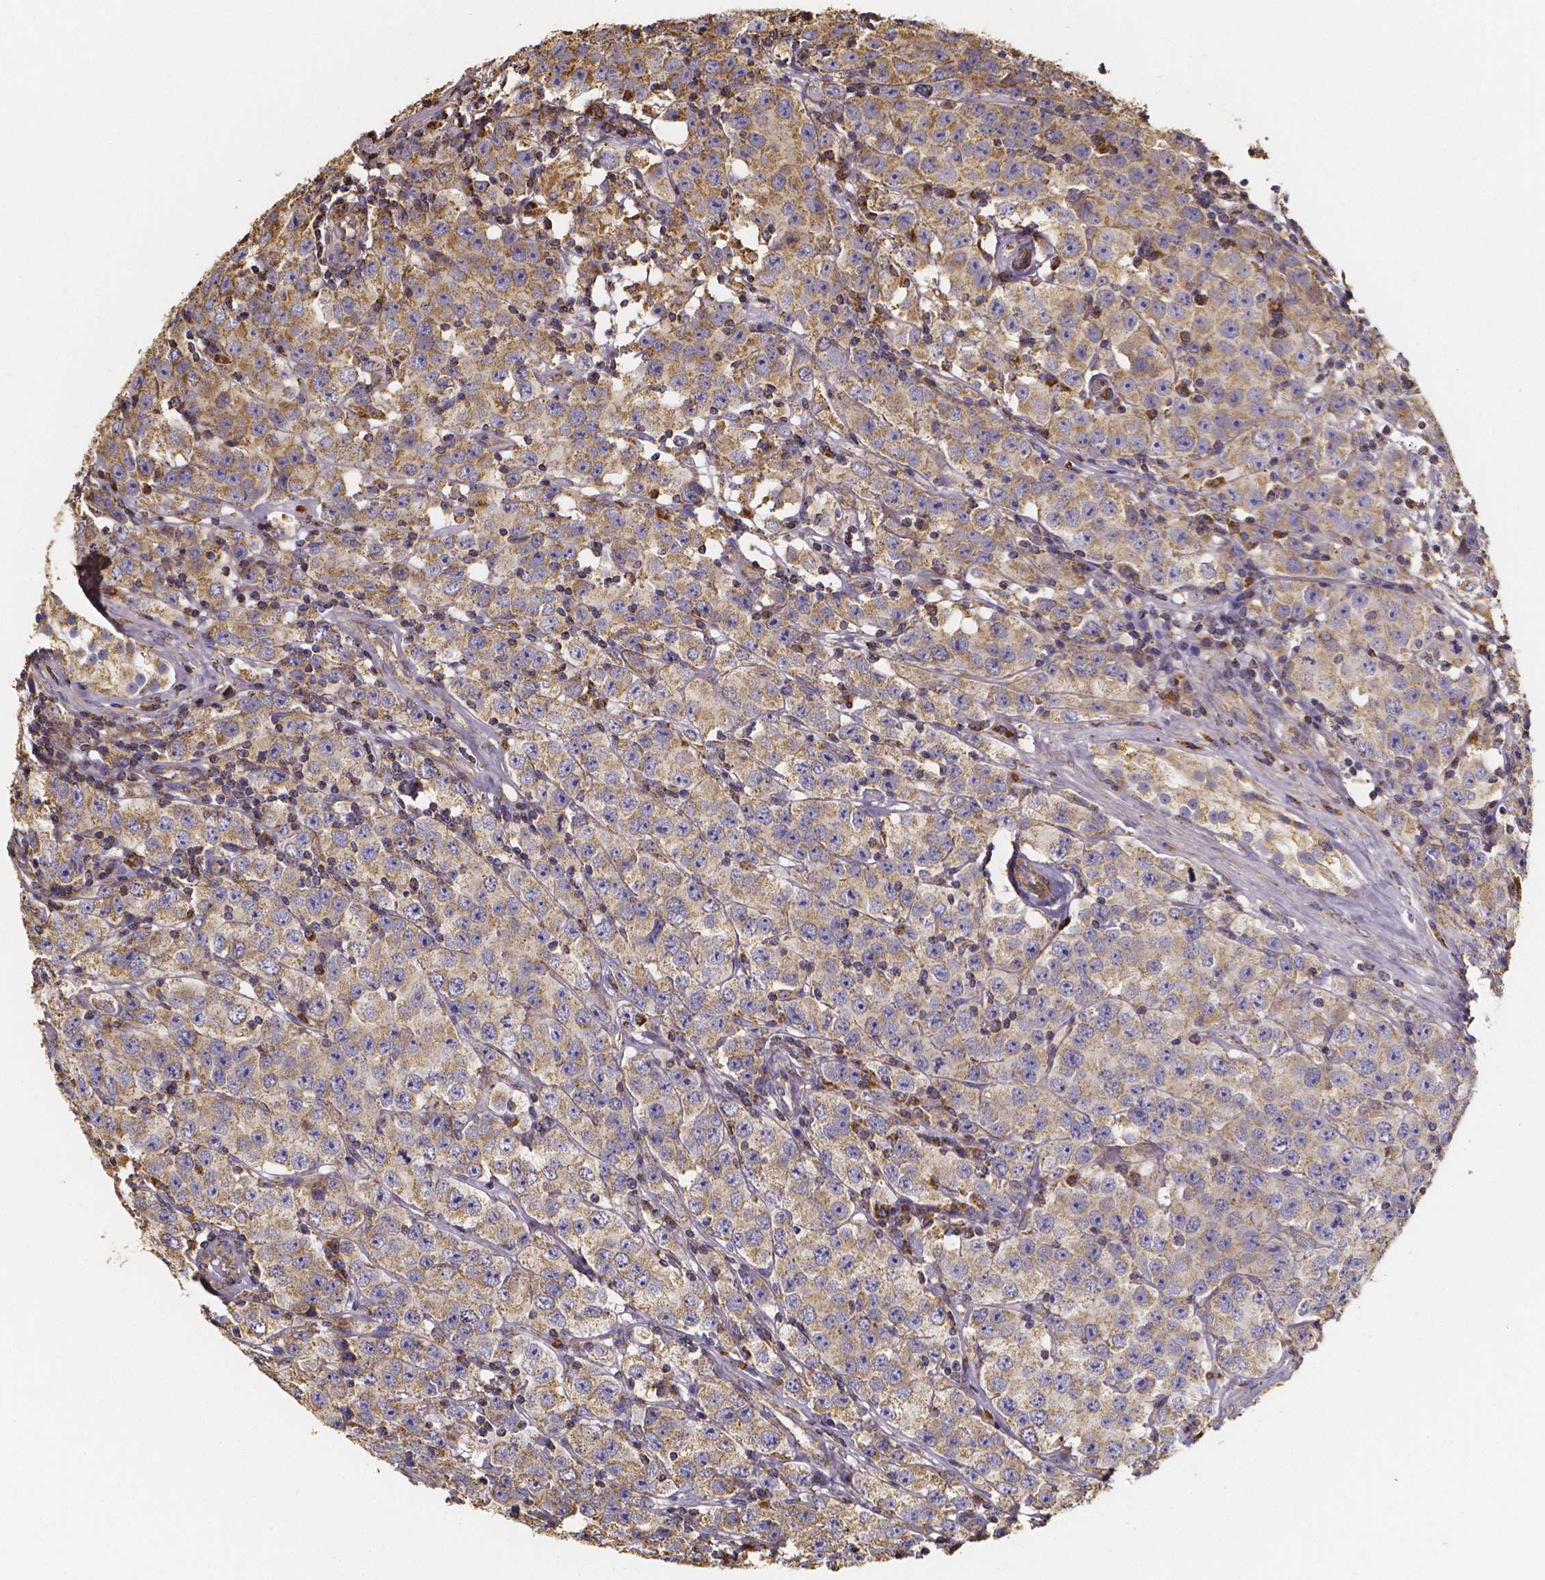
{"staining": {"intensity": "moderate", "quantity": ">75%", "location": "cytoplasmic/membranous"}, "tissue": "testis cancer", "cell_type": "Tumor cells", "image_type": "cancer", "snomed": [{"axis": "morphology", "description": "Seminoma, NOS"}, {"axis": "topography", "description": "Testis"}], "caption": "Tumor cells reveal medium levels of moderate cytoplasmic/membranous expression in approximately >75% of cells in testis seminoma.", "gene": "SLC35D2", "patient": {"sex": "male", "age": 52}}